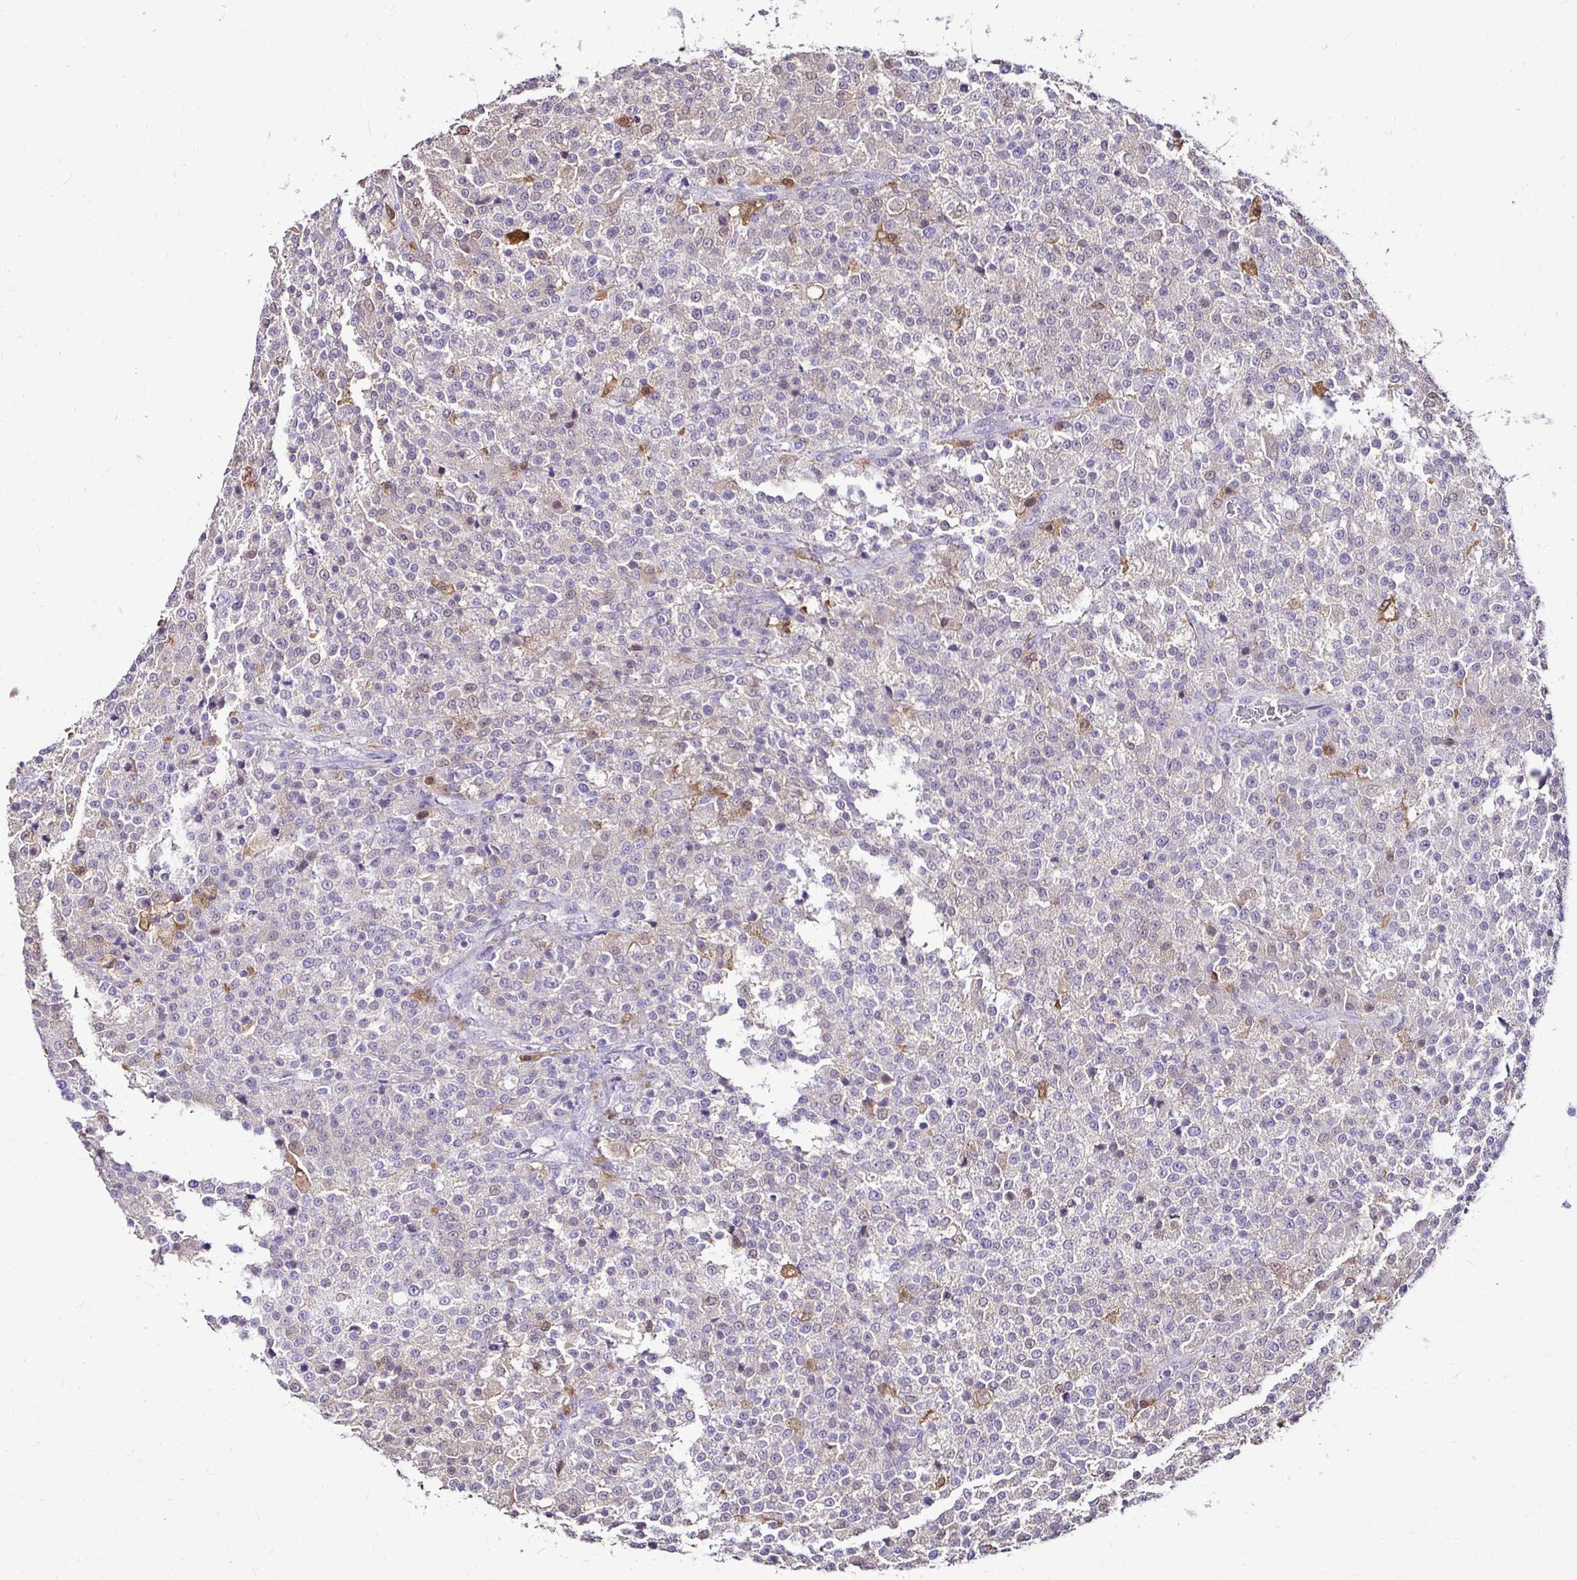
{"staining": {"intensity": "negative", "quantity": "none", "location": "none"}, "tissue": "testis cancer", "cell_type": "Tumor cells", "image_type": "cancer", "snomed": [{"axis": "morphology", "description": "Seminoma, NOS"}, {"axis": "topography", "description": "Testis"}], "caption": "High power microscopy photomicrograph of an immunohistochemistry micrograph of testis cancer, revealing no significant expression in tumor cells.", "gene": "IDH1", "patient": {"sex": "male", "age": 59}}